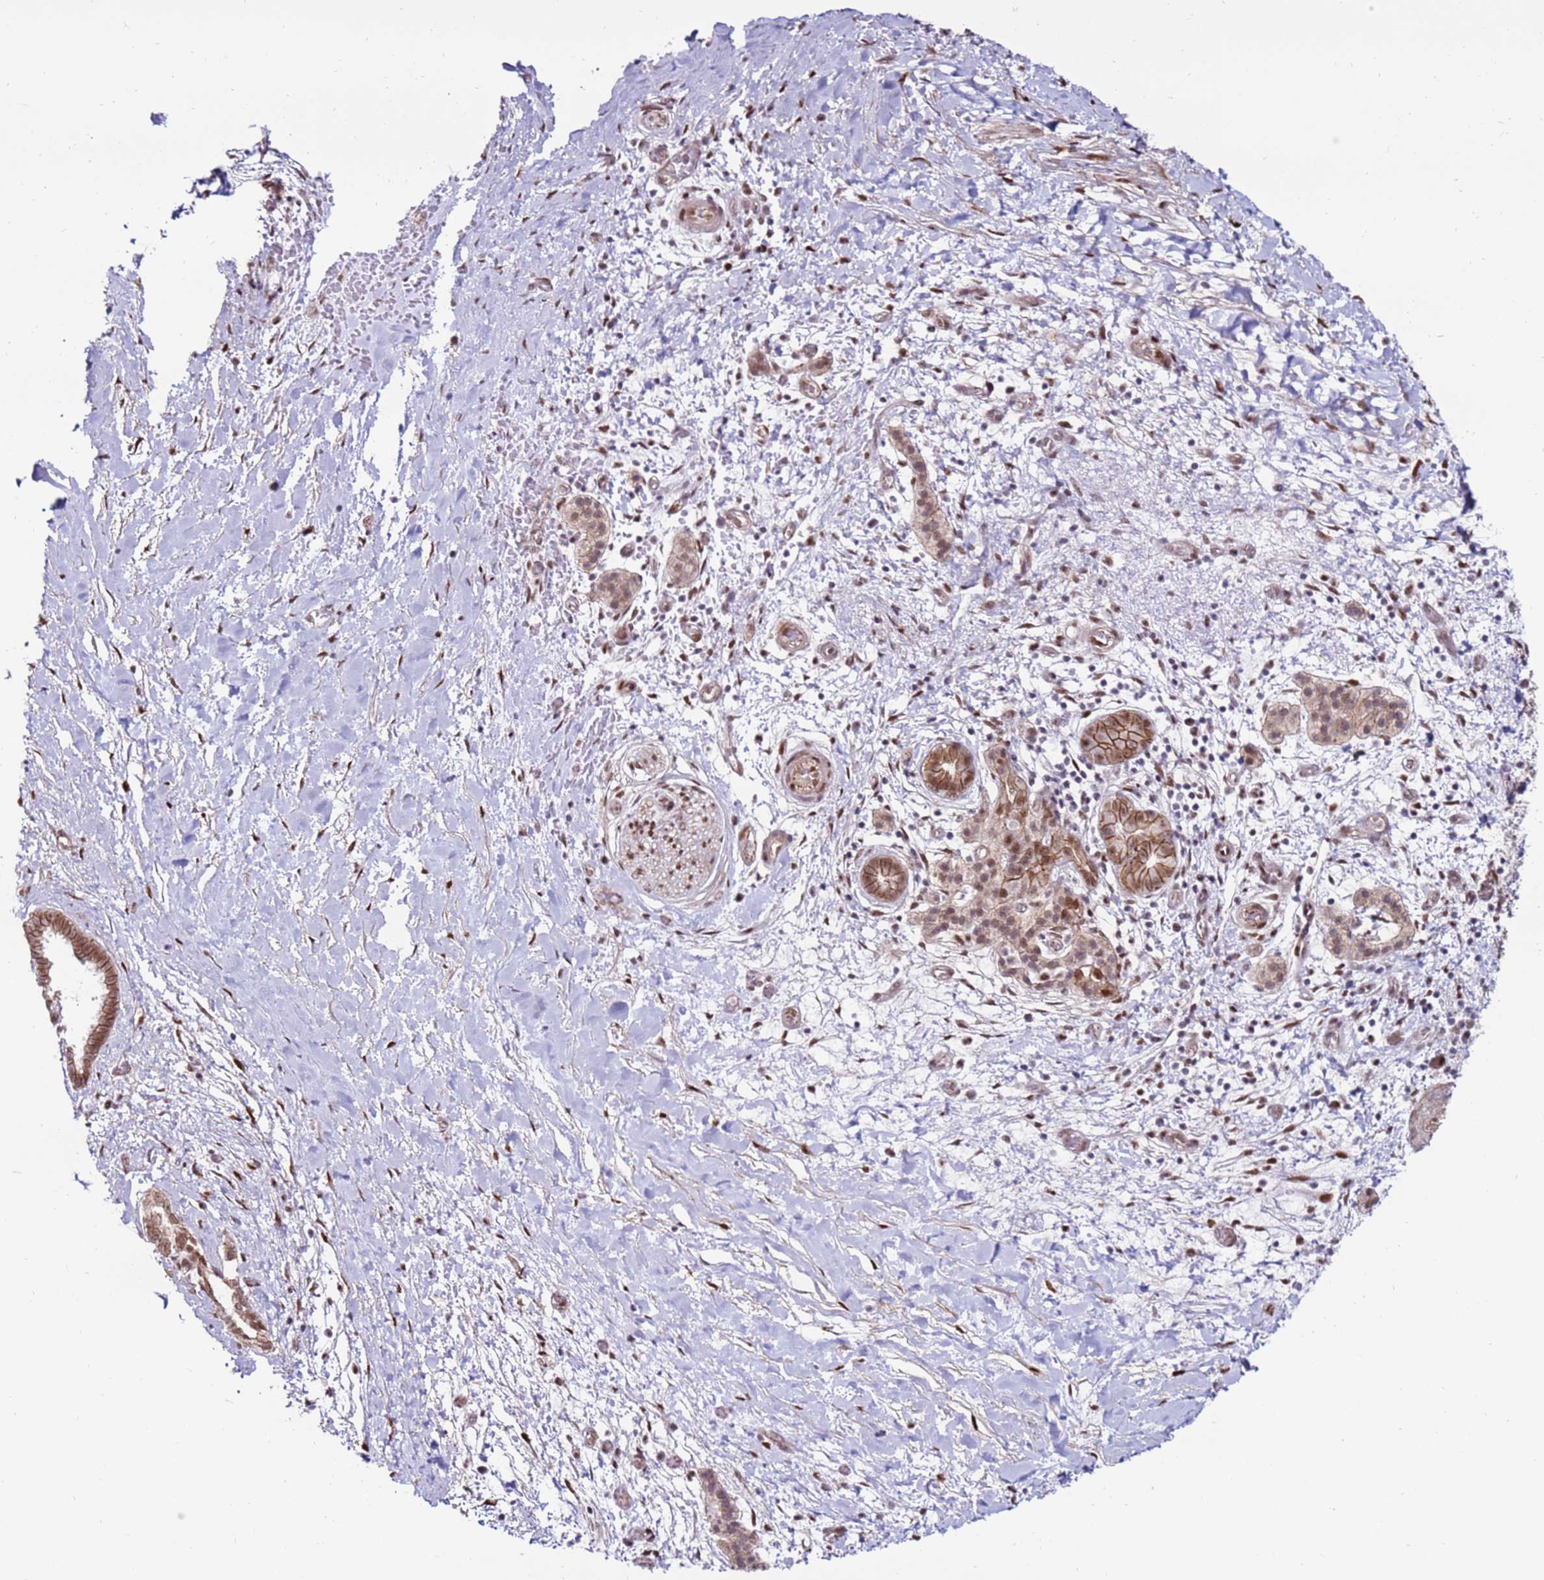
{"staining": {"intensity": "moderate", "quantity": ">75%", "location": "cytoplasmic/membranous,nuclear"}, "tissue": "pancreatic cancer", "cell_type": "Tumor cells", "image_type": "cancer", "snomed": [{"axis": "morphology", "description": "Adenocarcinoma, NOS"}, {"axis": "topography", "description": "Pancreas"}], "caption": "Immunohistochemical staining of human pancreatic adenocarcinoma demonstrates medium levels of moderate cytoplasmic/membranous and nuclear protein positivity in approximately >75% of tumor cells.", "gene": "KPNA4", "patient": {"sex": "male", "age": 68}}